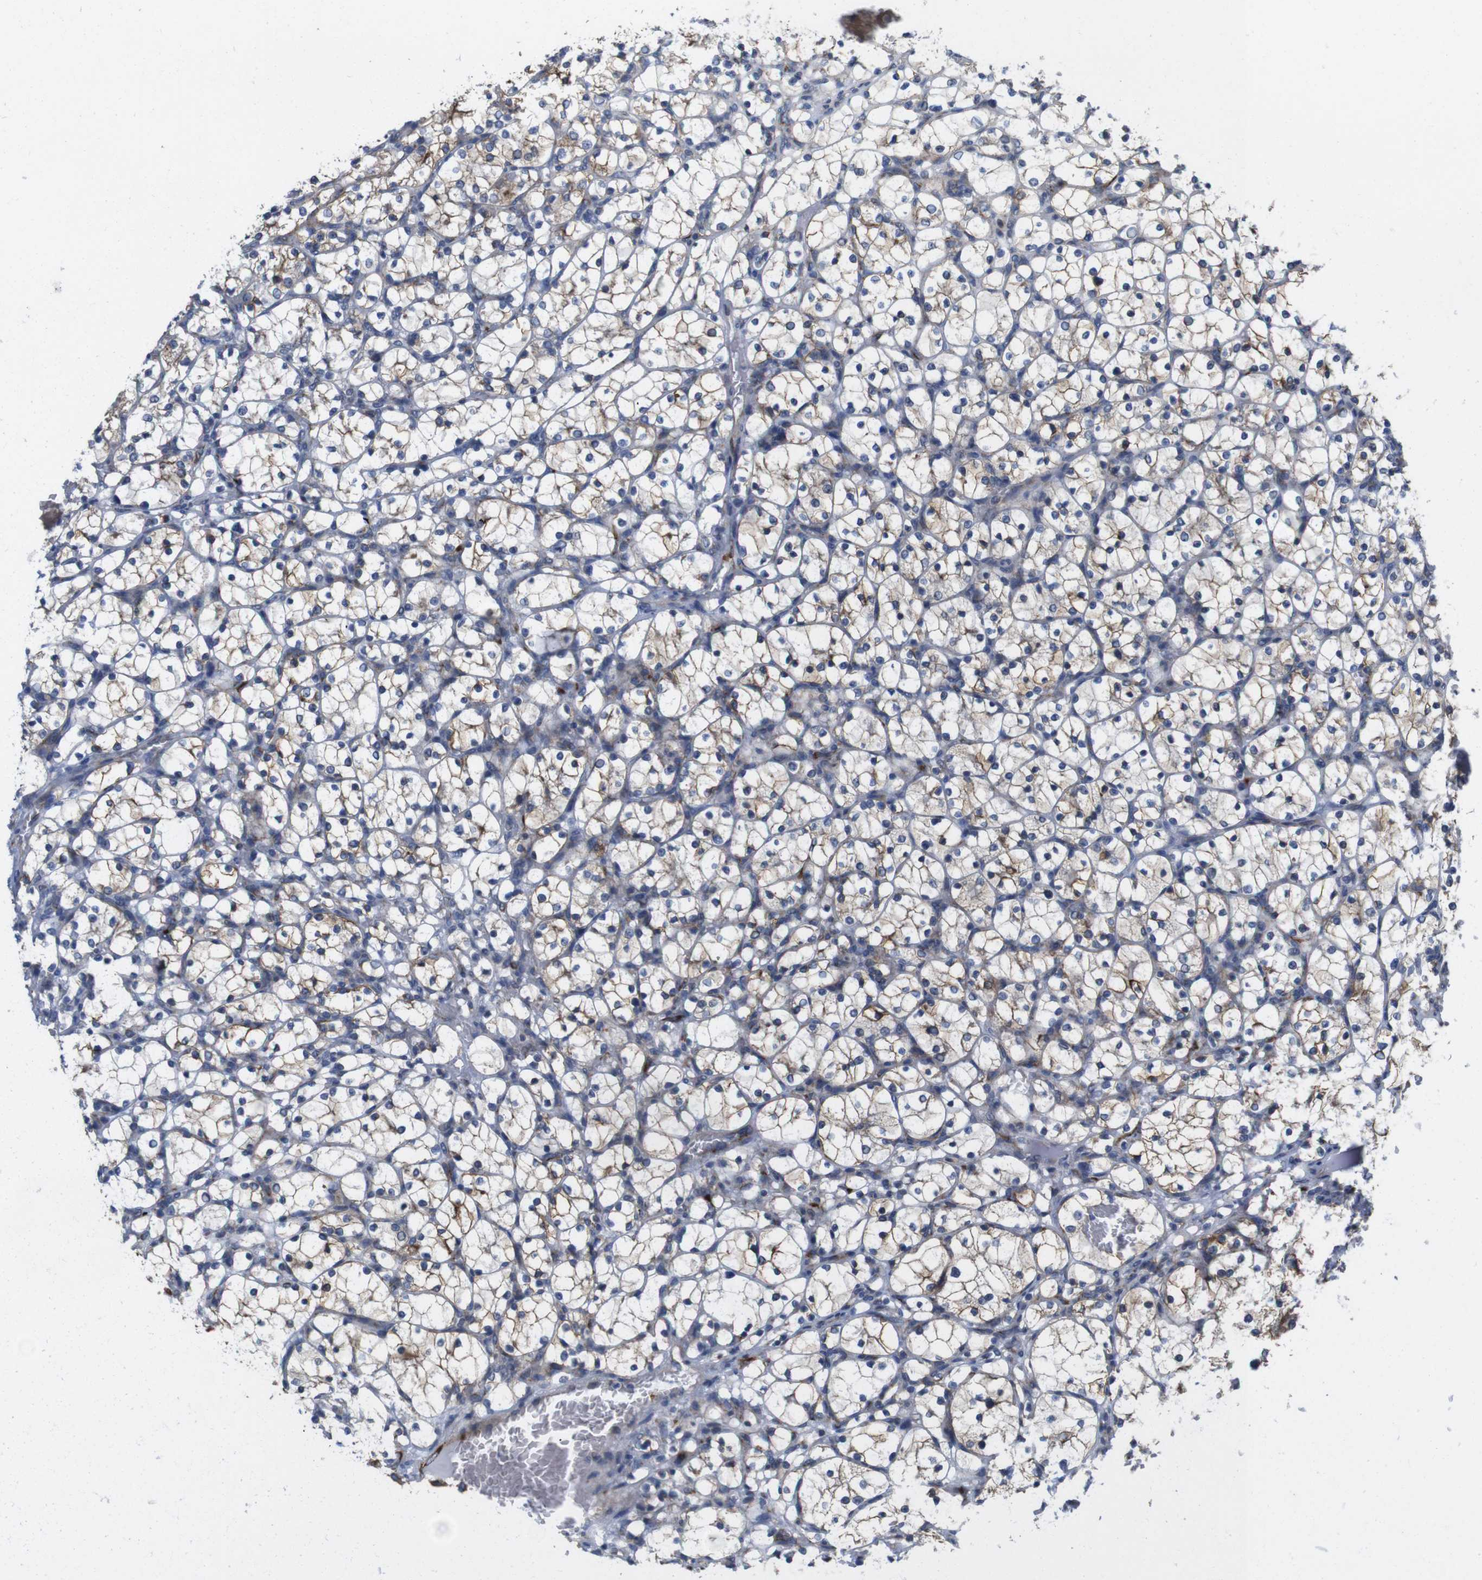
{"staining": {"intensity": "moderate", "quantity": "25%-75%", "location": "cytoplasmic/membranous"}, "tissue": "renal cancer", "cell_type": "Tumor cells", "image_type": "cancer", "snomed": [{"axis": "morphology", "description": "Adenocarcinoma, NOS"}, {"axis": "topography", "description": "Kidney"}], "caption": "Protein expression analysis of human renal adenocarcinoma reveals moderate cytoplasmic/membranous expression in approximately 25%-75% of tumor cells.", "gene": "EFCAB14", "patient": {"sex": "female", "age": 69}}